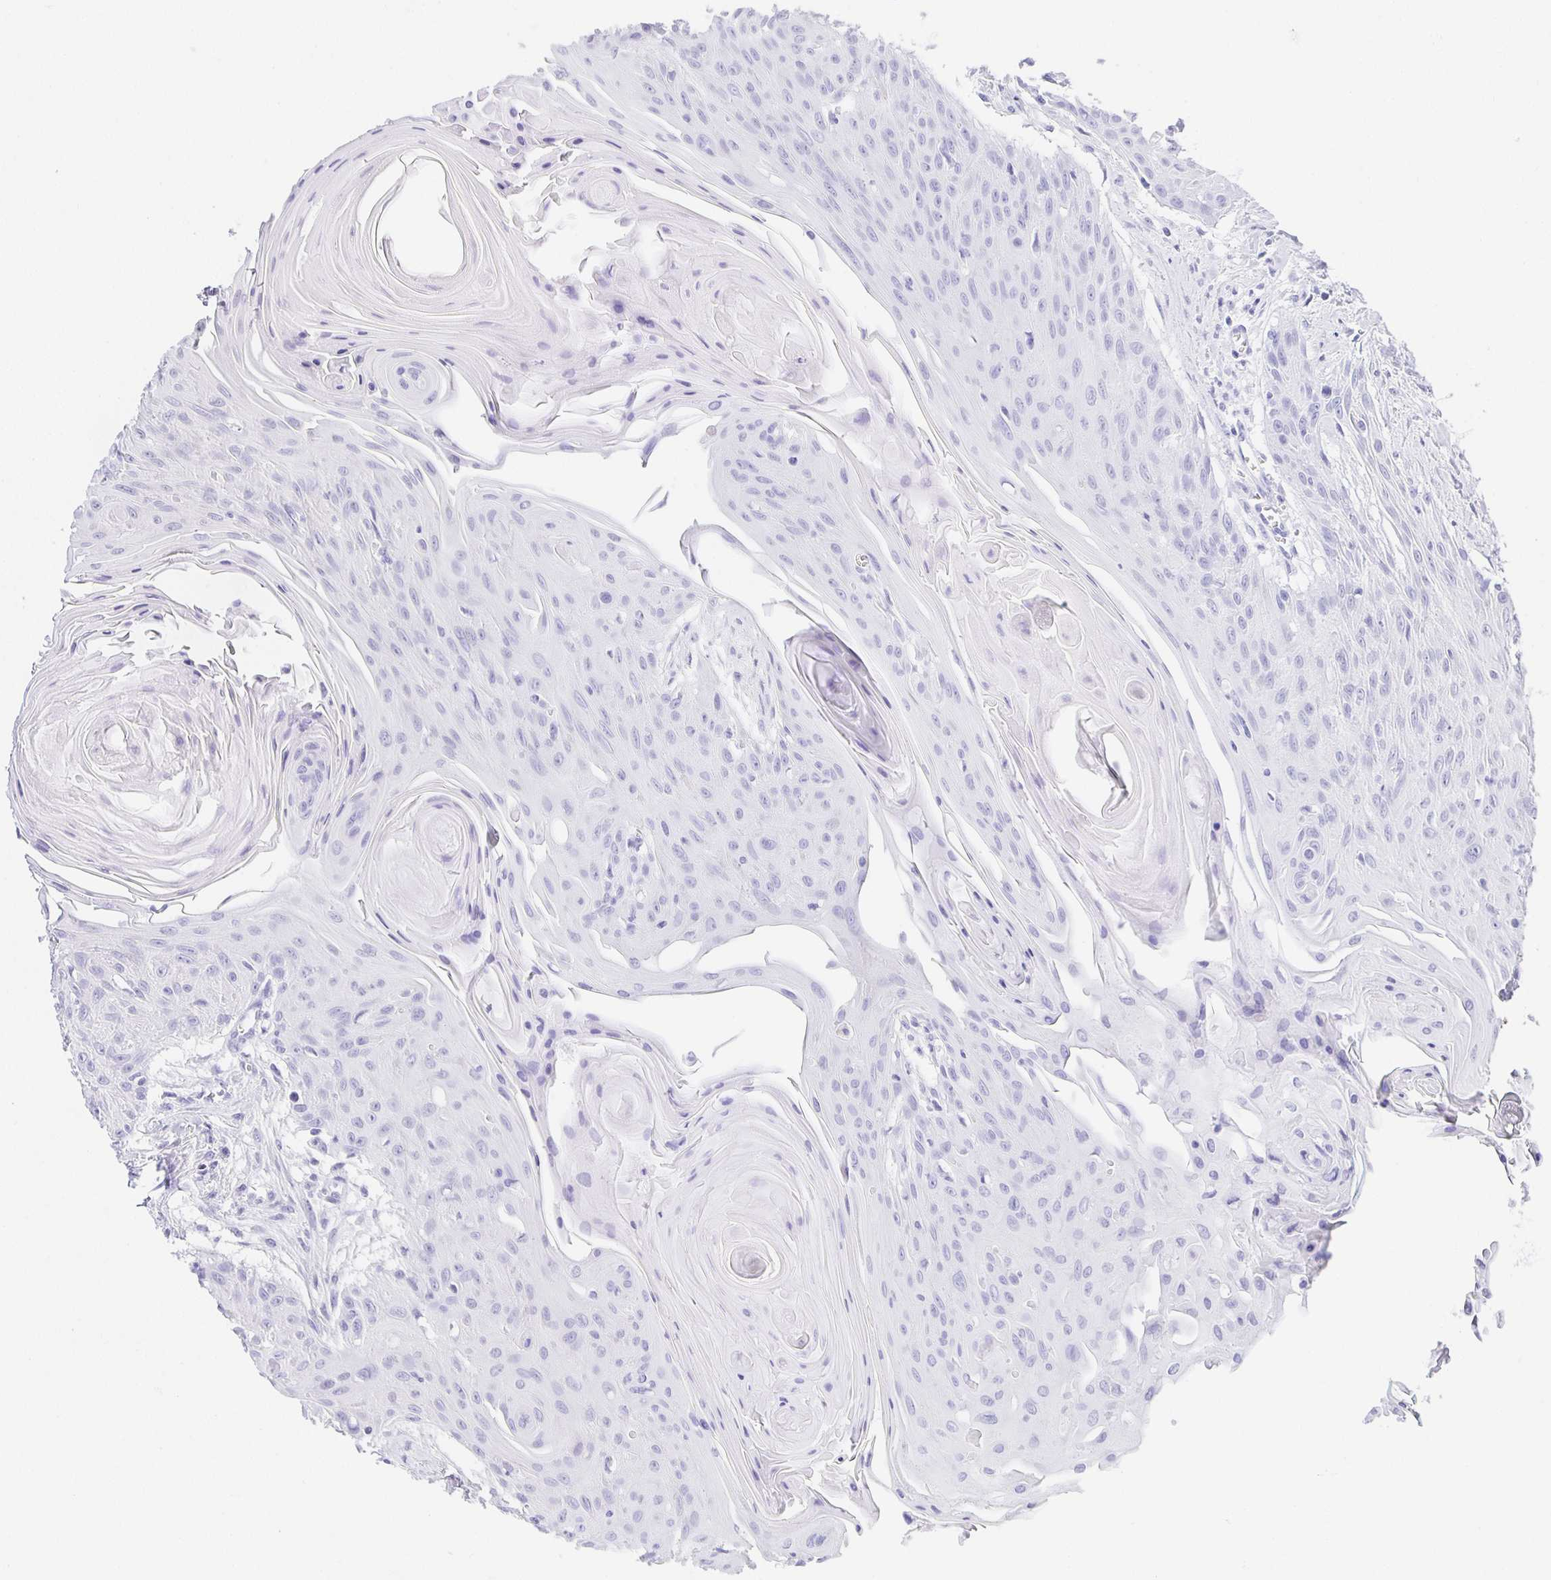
{"staining": {"intensity": "negative", "quantity": "none", "location": "none"}, "tissue": "head and neck cancer", "cell_type": "Tumor cells", "image_type": "cancer", "snomed": [{"axis": "morphology", "description": "Squamous cell carcinoma, NOS"}, {"axis": "topography", "description": "Lymph node"}, {"axis": "topography", "description": "Salivary gland"}, {"axis": "topography", "description": "Head-Neck"}], "caption": "Immunohistochemistry micrograph of head and neck cancer (squamous cell carcinoma) stained for a protein (brown), which reveals no staining in tumor cells.", "gene": "CHAT", "patient": {"sex": "female", "age": 74}}